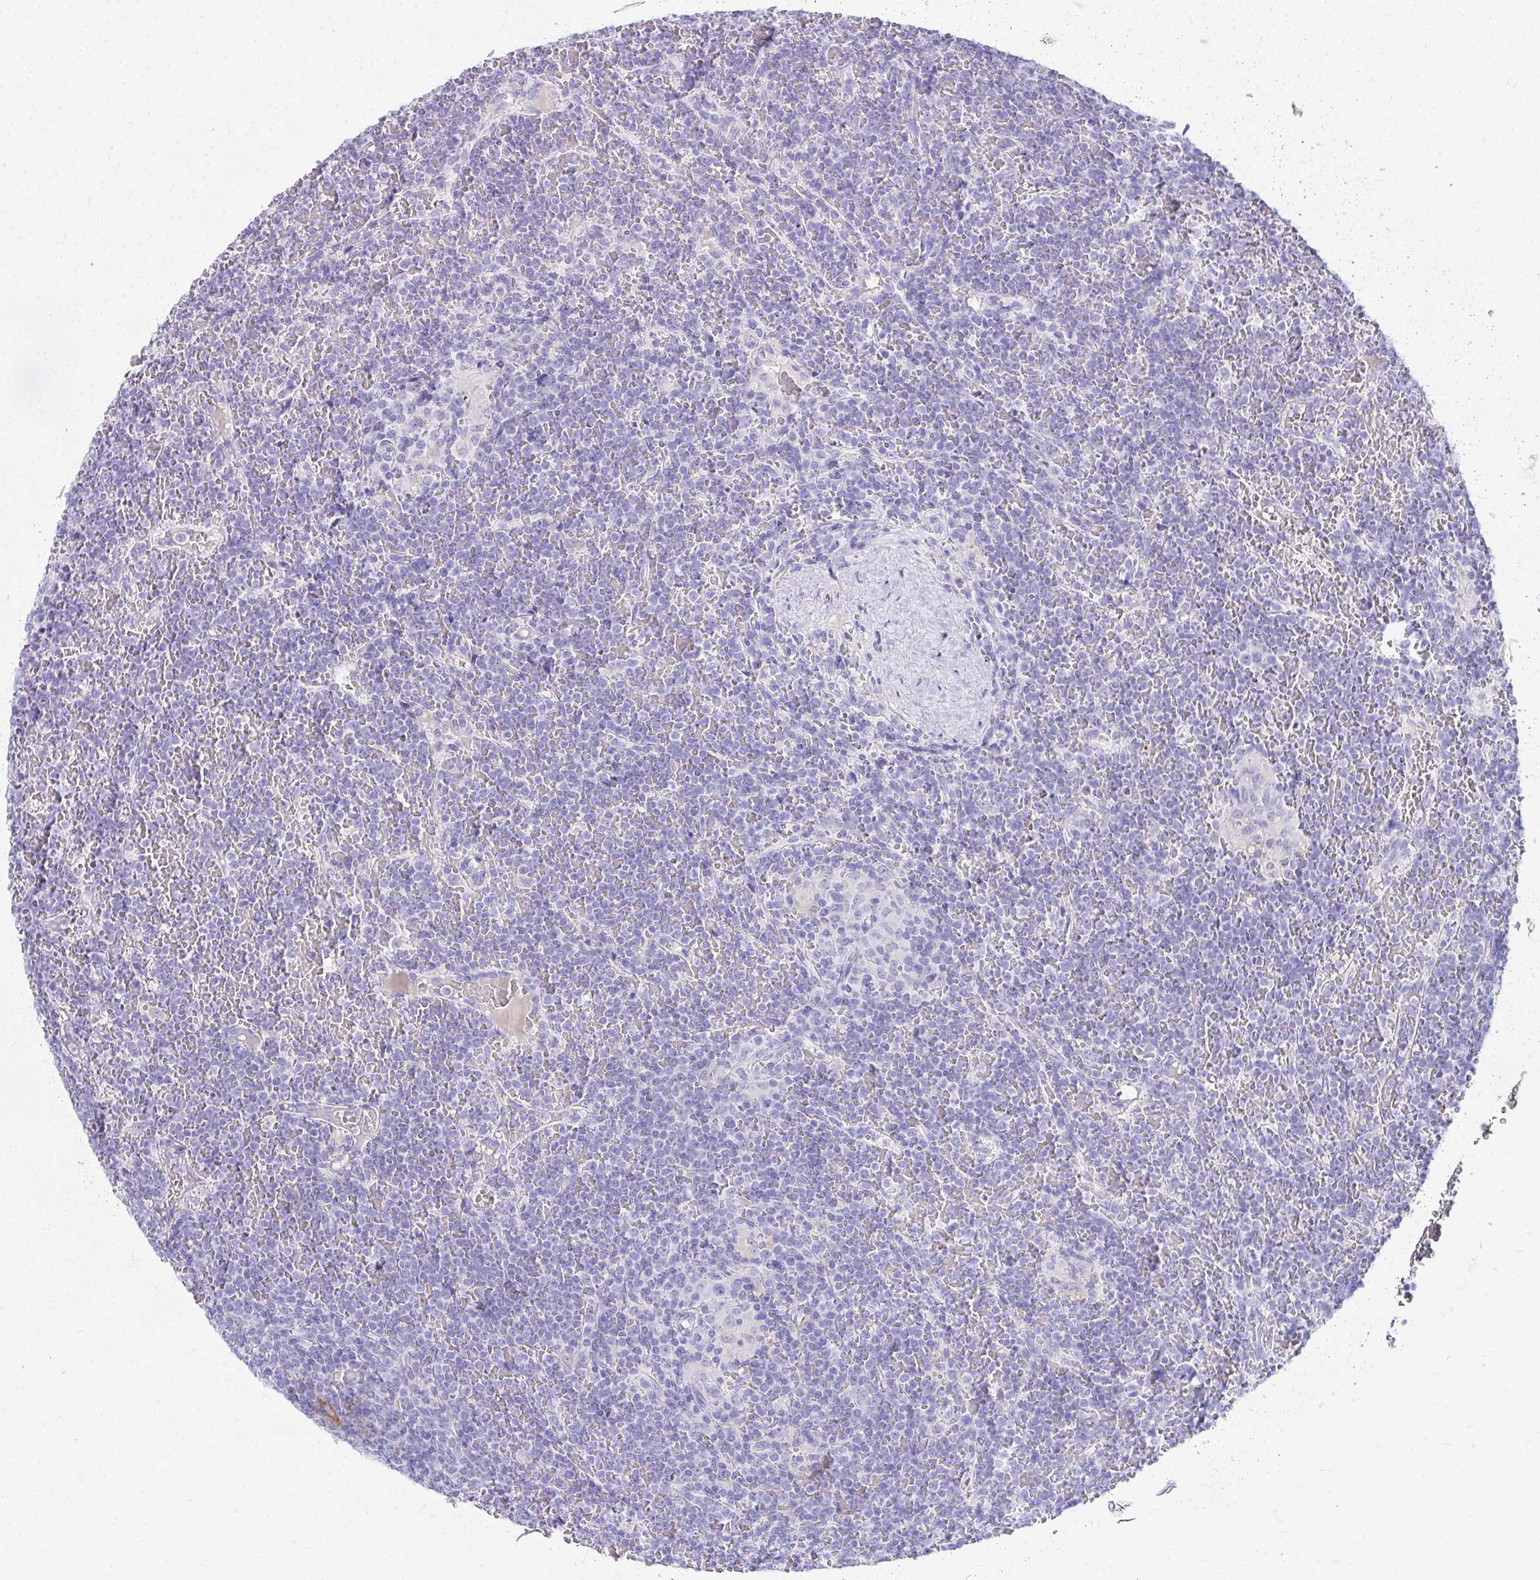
{"staining": {"intensity": "negative", "quantity": "none", "location": "none"}, "tissue": "lymphoma", "cell_type": "Tumor cells", "image_type": "cancer", "snomed": [{"axis": "morphology", "description": "Malignant lymphoma, non-Hodgkin's type, Low grade"}, {"axis": "topography", "description": "Spleen"}], "caption": "This is a image of immunohistochemistry staining of lymphoma, which shows no expression in tumor cells.", "gene": "SEC14L3", "patient": {"sex": "female", "age": 19}}